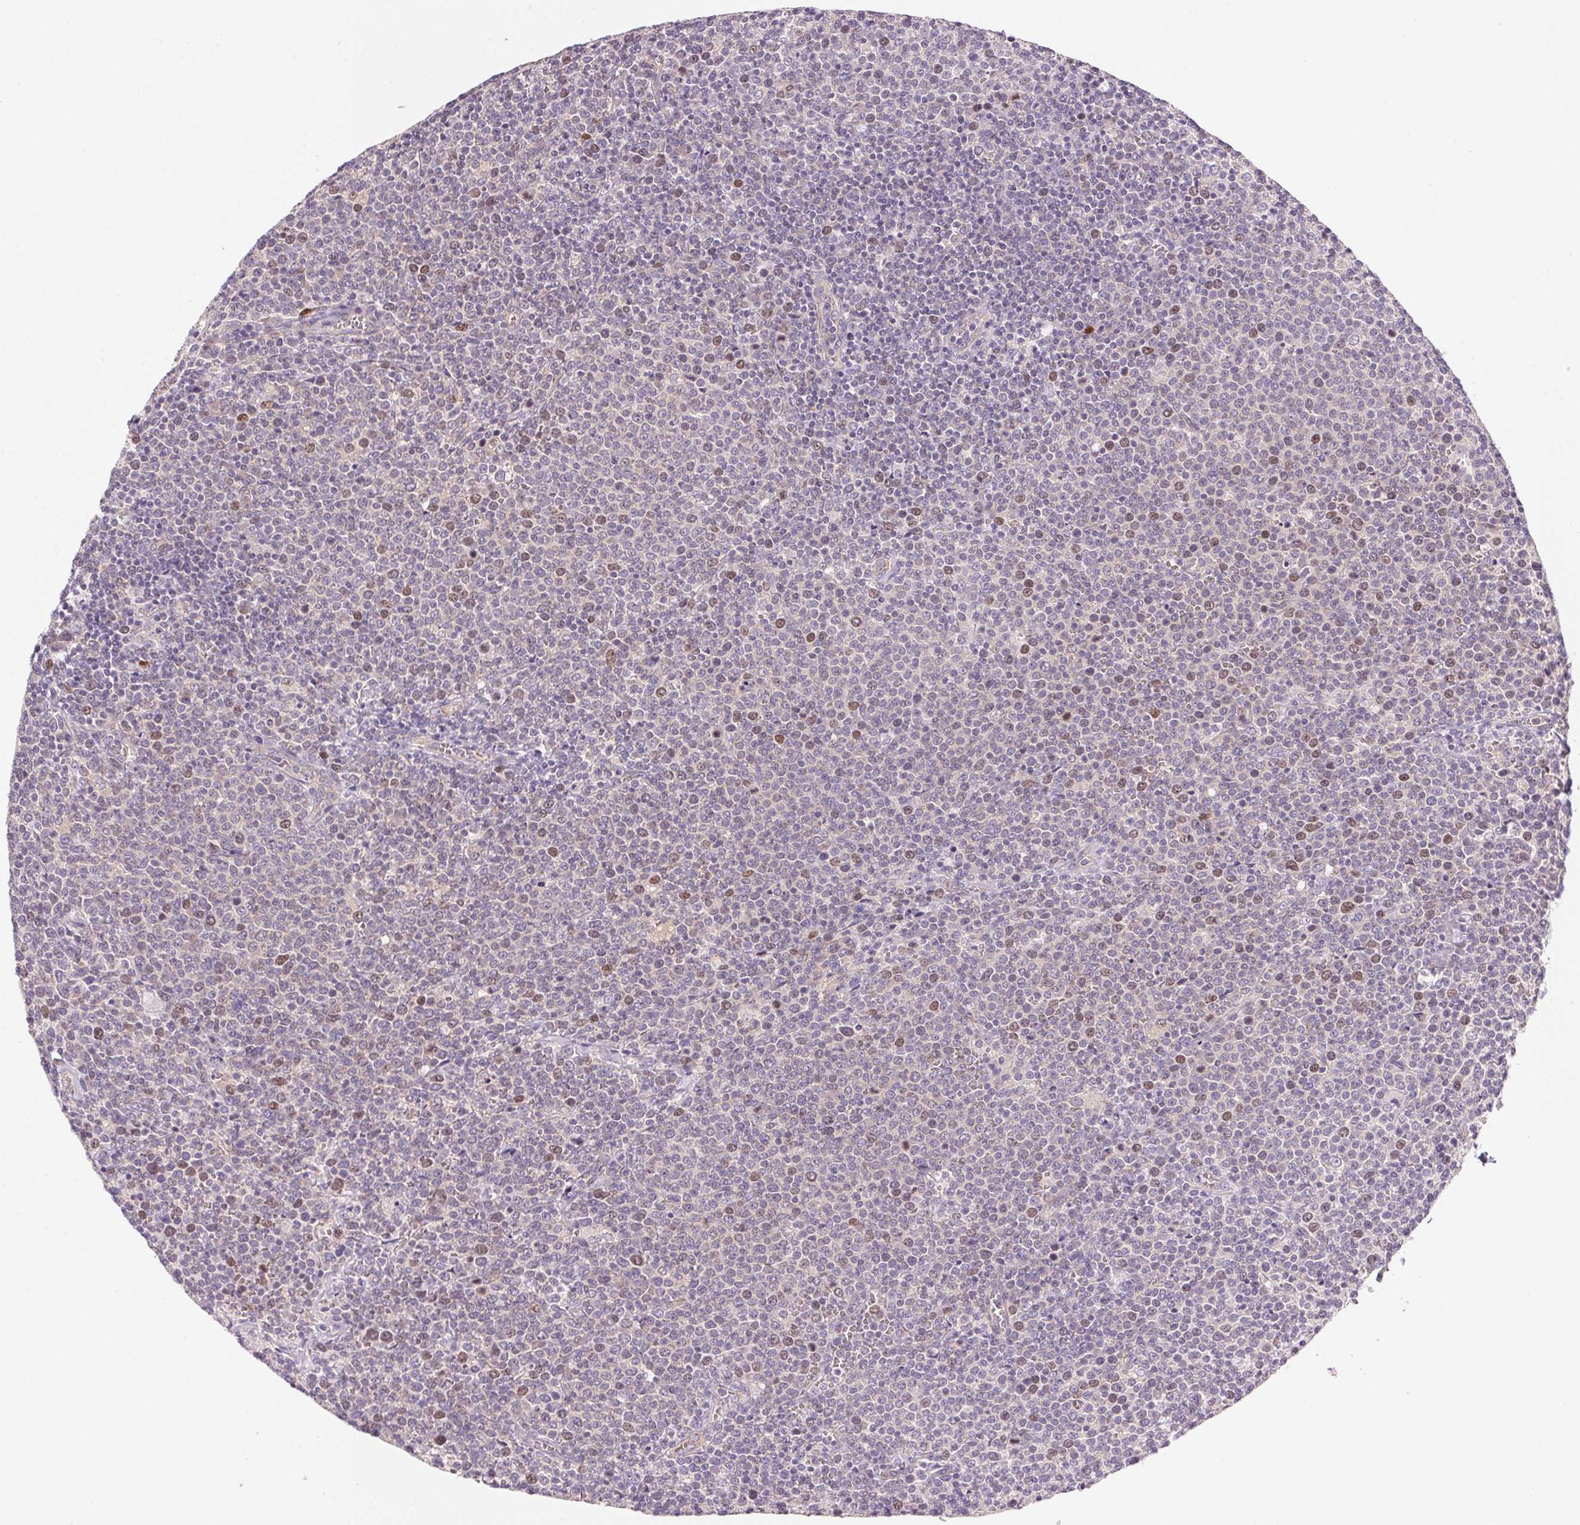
{"staining": {"intensity": "moderate", "quantity": "<25%", "location": "nuclear"}, "tissue": "lymphoma", "cell_type": "Tumor cells", "image_type": "cancer", "snomed": [{"axis": "morphology", "description": "Malignant lymphoma, non-Hodgkin's type, High grade"}, {"axis": "topography", "description": "Lymph node"}], "caption": "IHC (DAB (3,3'-diaminobenzidine)) staining of lymphoma demonstrates moderate nuclear protein expression in about <25% of tumor cells.", "gene": "SMTN", "patient": {"sex": "male", "age": 61}}